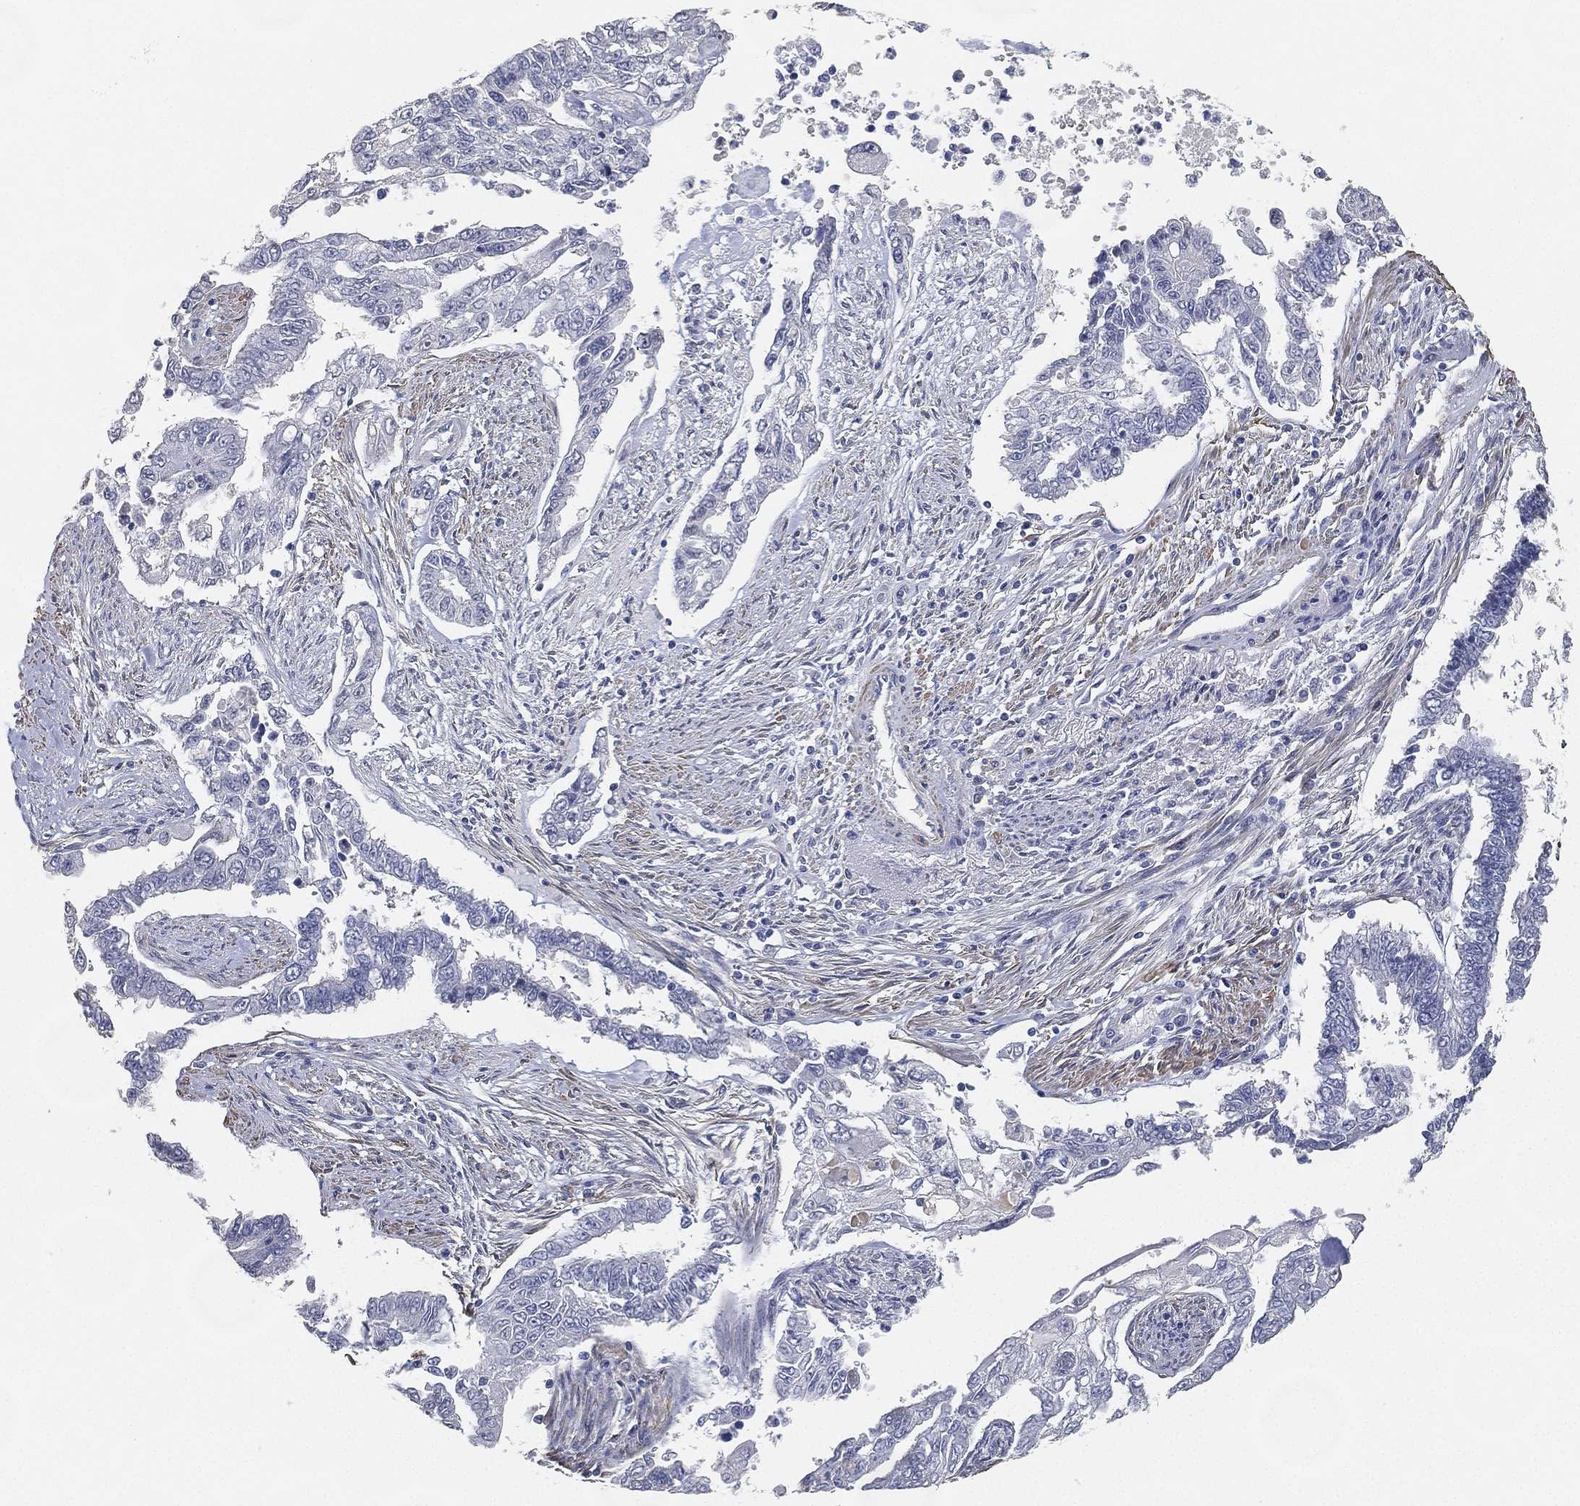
{"staining": {"intensity": "negative", "quantity": "none", "location": "none"}, "tissue": "endometrial cancer", "cell_type": "Tumor cells", "image_type": "cancer", "snomed": [{"axis": "morphology", "description": "Adenocarcinoma, NOS"}, {"axis": "topography", "description": "Uterus"}], "caption": "Endometrial adenocarcinoma was stained to show a protein in brown. There is no significant staining in tumor cells.", "gene": "GPR61", "patient": {"sex": "female", "age": 59}}